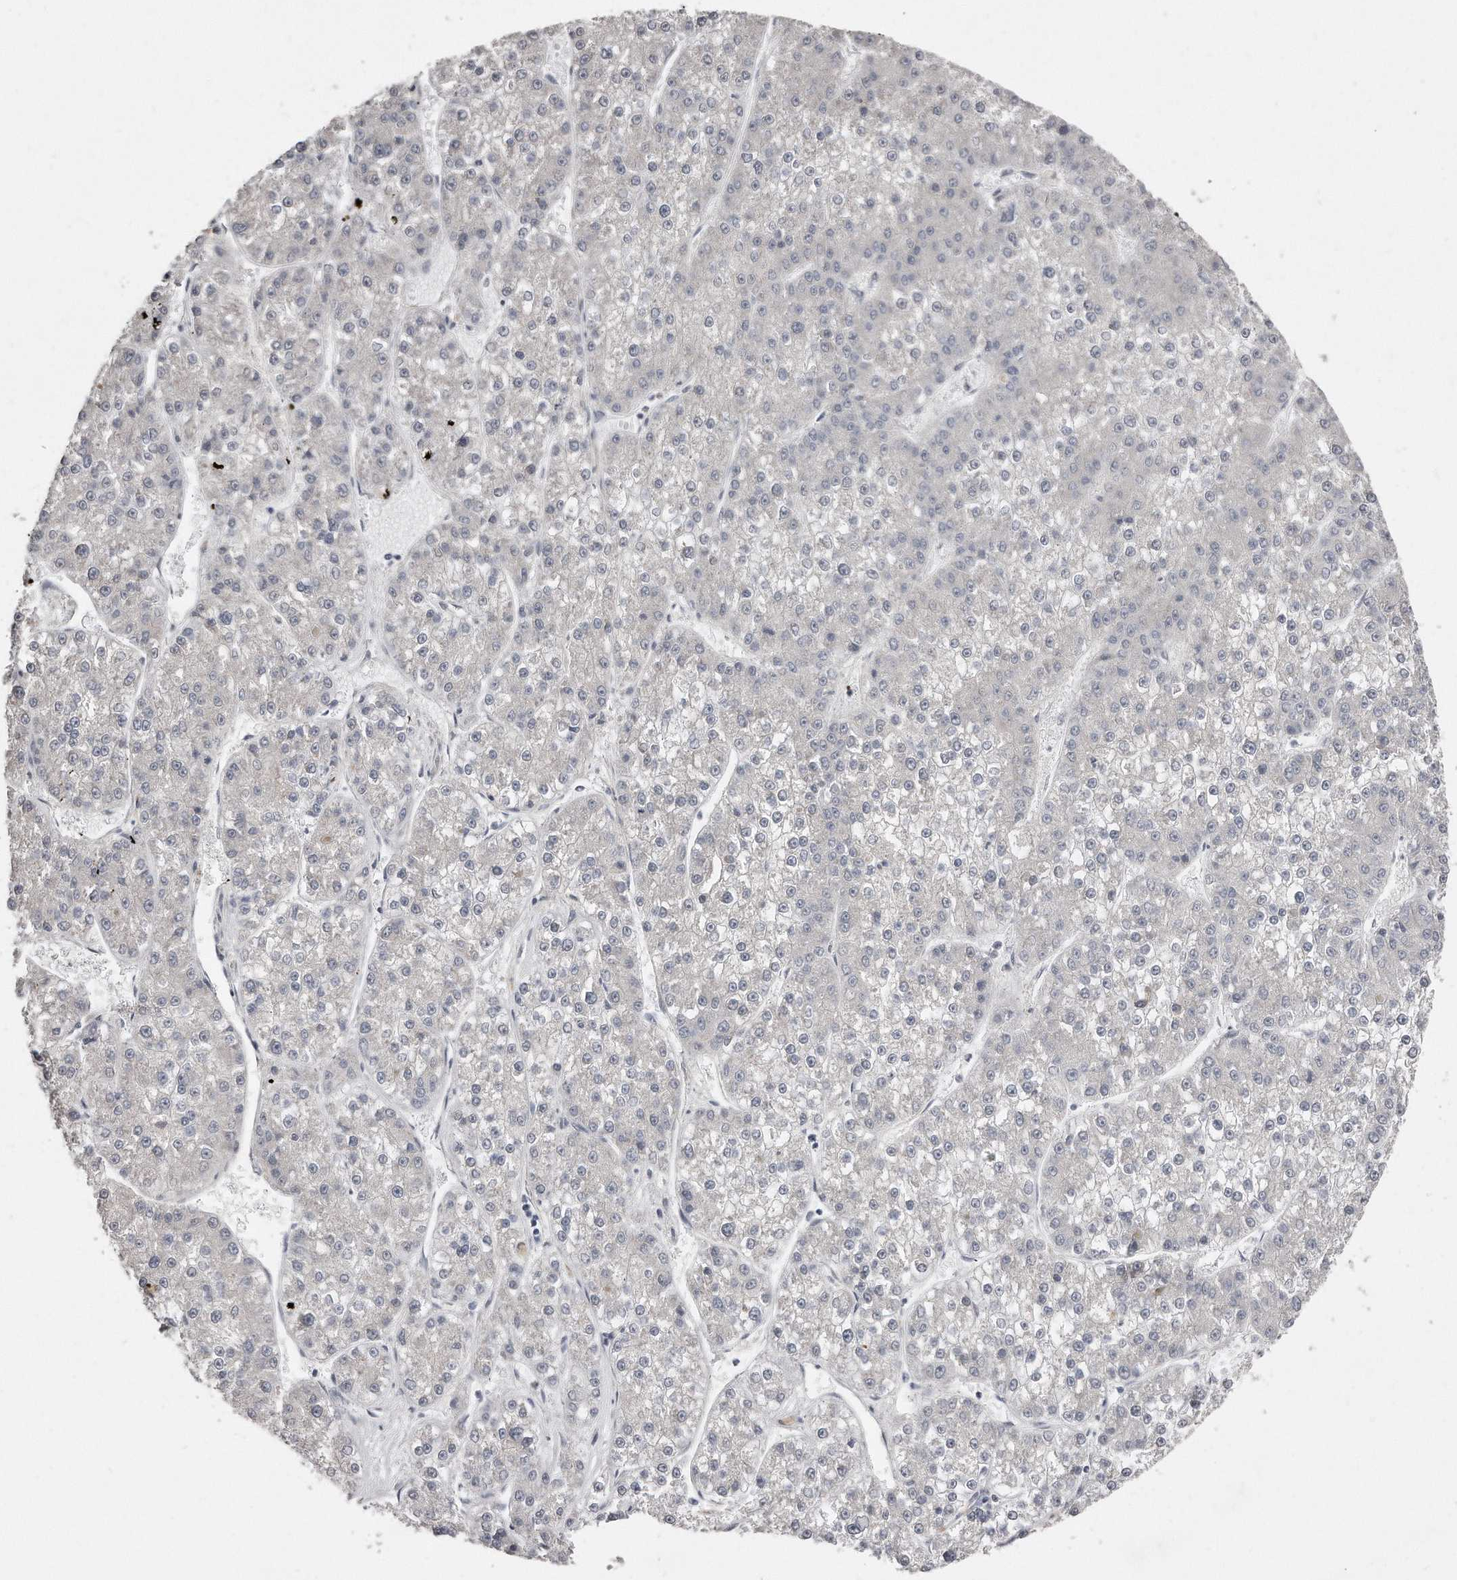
{"staining": {"intensity": "negative", "quantity": "none", "location": "none"}, "tissue": "liver cancer", "cell_type": "Tumor cells", "image_type": "cancer", "snomed": [{"axis": "morphology", "description": "Carcinoma, Hepatocellular, NOS"}, {"axis": "topography", "description": "Liver"}], "caption": "There is no significant positivity in tumor cells of liver cancer (hepatocellular carcinoma). (Brightfield microscopy of DAB (3,3'-diaminobenzidine) immunohistochemistry (IHC) at high magnification).", "gene": "LMOD1", "patient": {"sex": "female", "age": 73}}